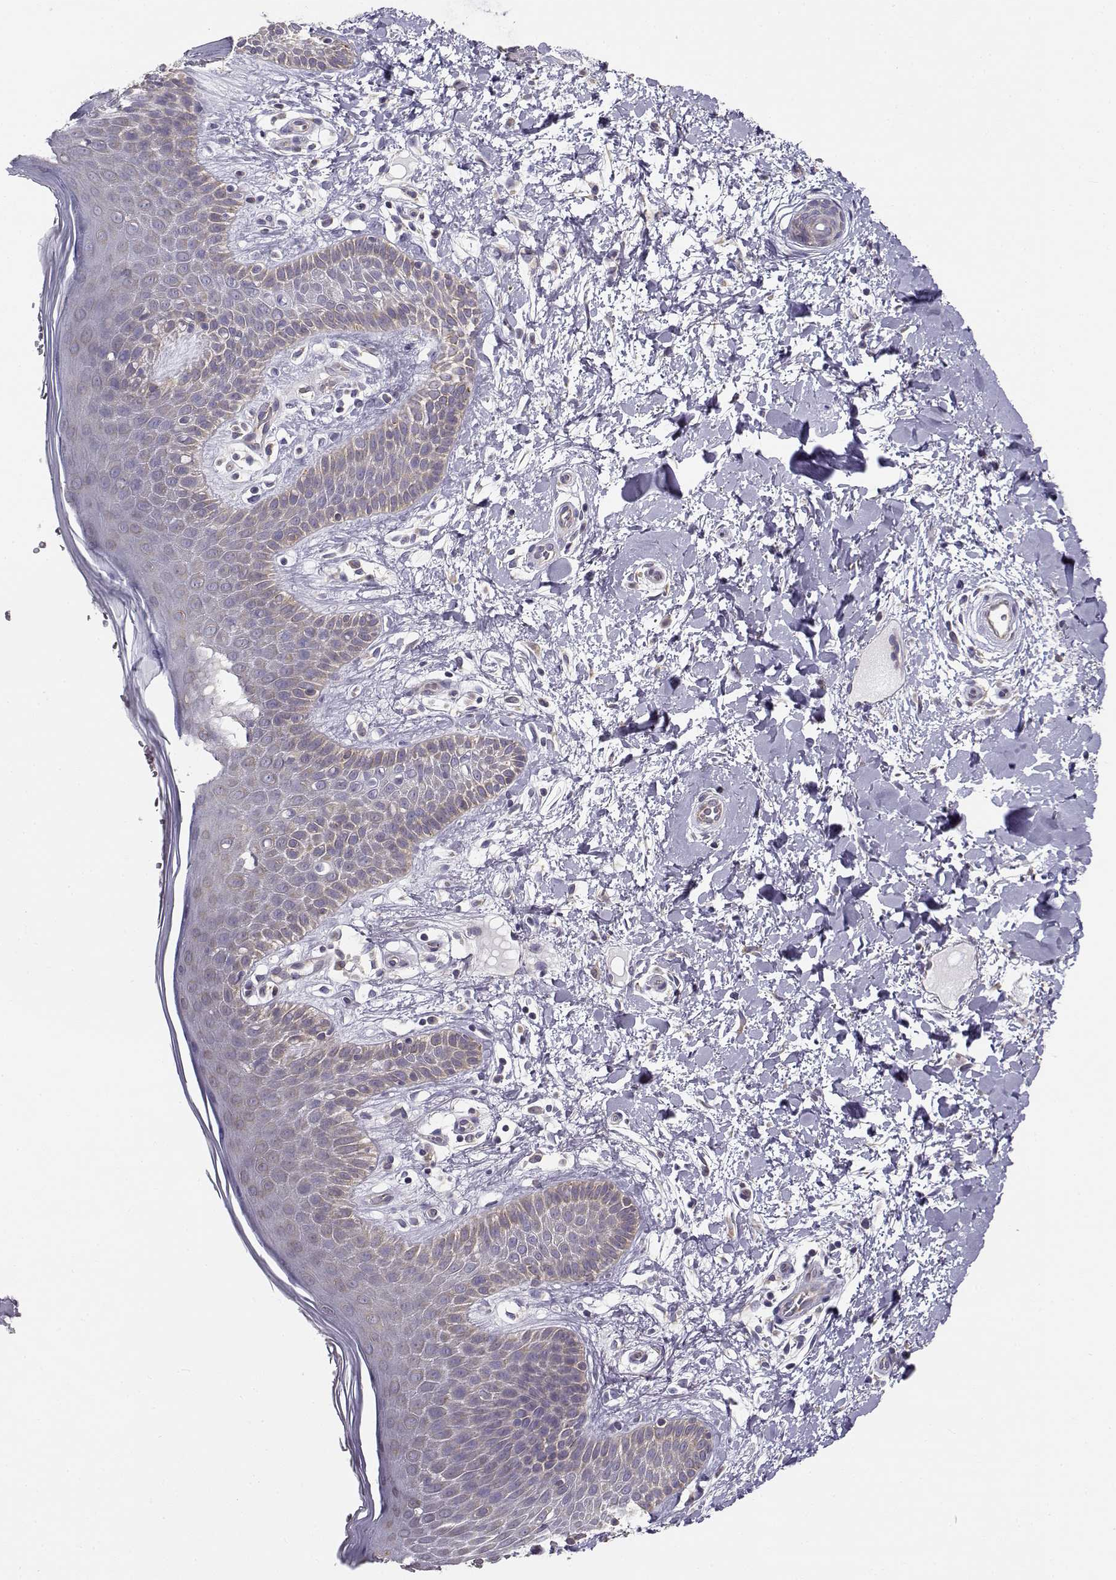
{"staining": {"intensity": "weak", "quantity": "<25%", "location": "cytoplasmic/membranous"}, "tissue": "skin", "cell_type": "Epidermal cells", "image_type": "normal", "snomed": [{"axis": "morphology", "description": "Normal tissue, NOS"}, {"axis": "topography", "description": "Anal"}], "caption": "Skin stained for a protein using immunohistochemistry shows no staining epidermal cells.", "gene": "BEND6", "patient": {"sex": "male", "age": 36}}